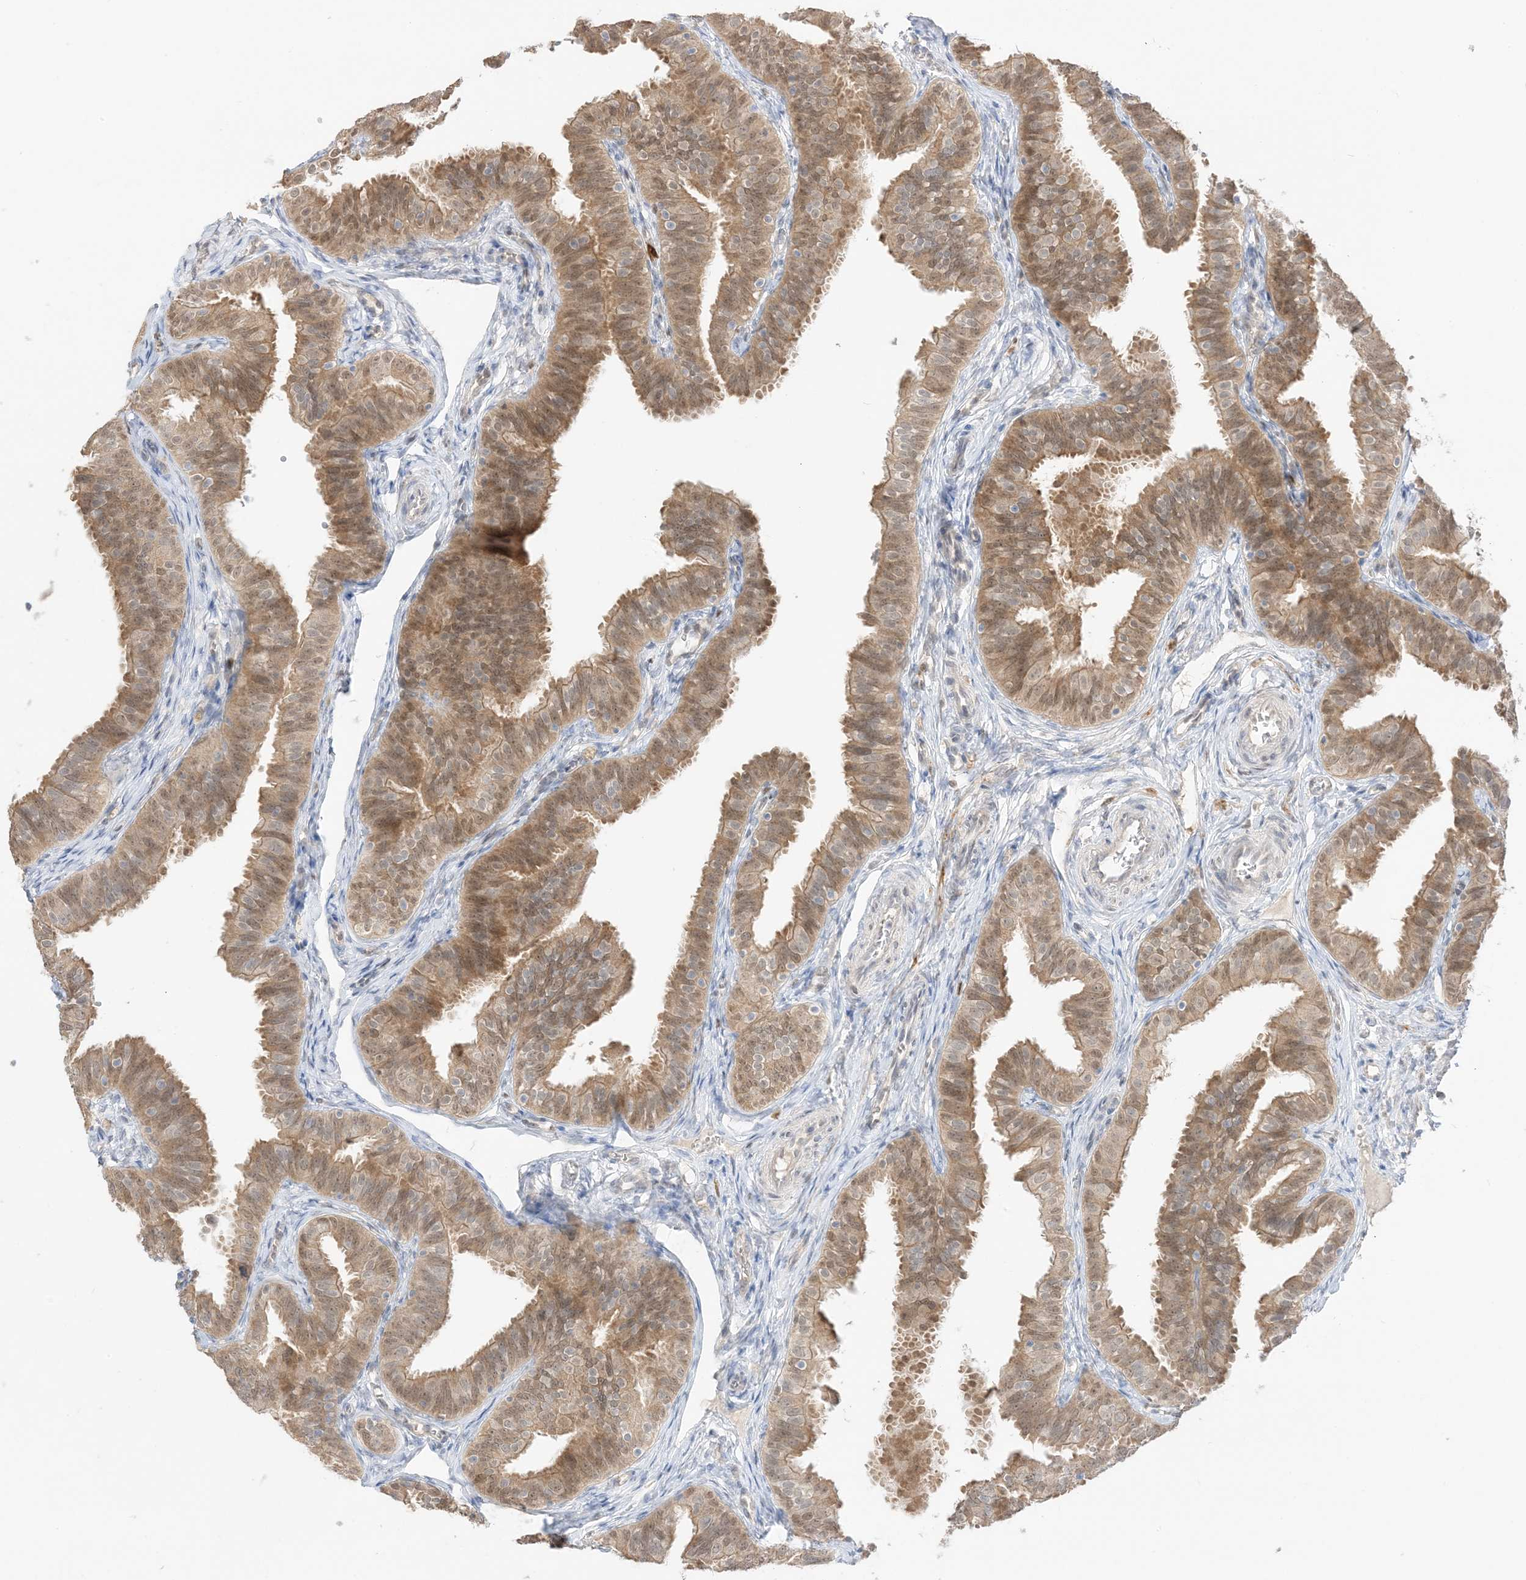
{"staining": {"intensity": "moderate", "quantity": ">75%", "location": "cytoplasmic/membranous,nuclear"}, "tissue": "fallopian tube", "cell_type": "Glandular cells", "image_type": "normal", "snomed": [{"axis": "morphology", "description": "Normal tissue, NOS"}, {"axis": "topography", "description": "Fallopian tube"}], "caption": "High-magnification brightfield microscopy of normal fallopian tube stained with DAB (3,3'-diaminobenzidine) (brown) and counterstained with hematoxylin (blue). glandular cells exhibit moderate cytoplasmic/membranous,nuclear expression is appreciated in about>75% of cells.", "gene": "GCA", "patient": {"sex": "female", "age": 35}}